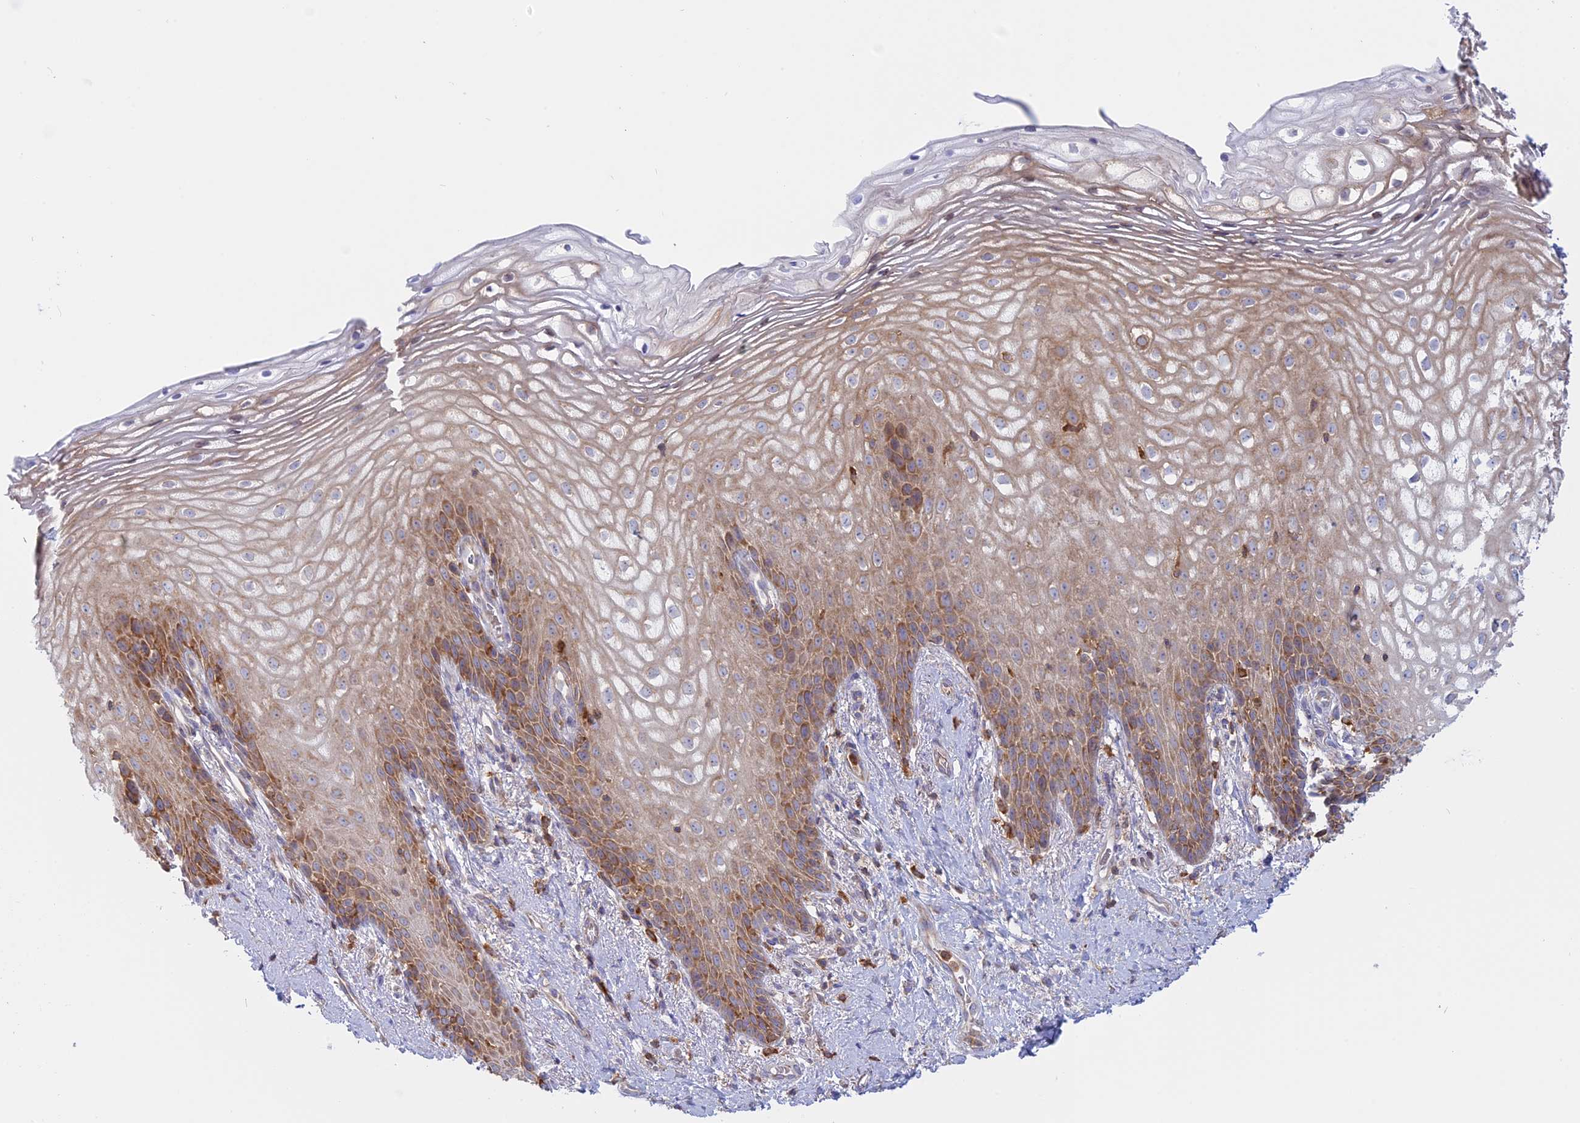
{"staining": {"intensity": "moderate", "quantity": "25%-75%", "location": "cytoplasmic/membranous"}, "tissue": "vagina", "cell_type": "Squamous epithelial cells", "image_type": "normal", "snomed": [{"axis": "morphology", "description": "Normal tissue, NOS"}, {"axis": "topography", "description": "Vagina"}], "caption": "Protein staining reveals moderate cytoplasmic/membranous staining in about 25%-75% of squamous epithelial cells in unremarkable vagina.", "gene": "GMIP", "patient": {"sex": "female", "age": 60}}